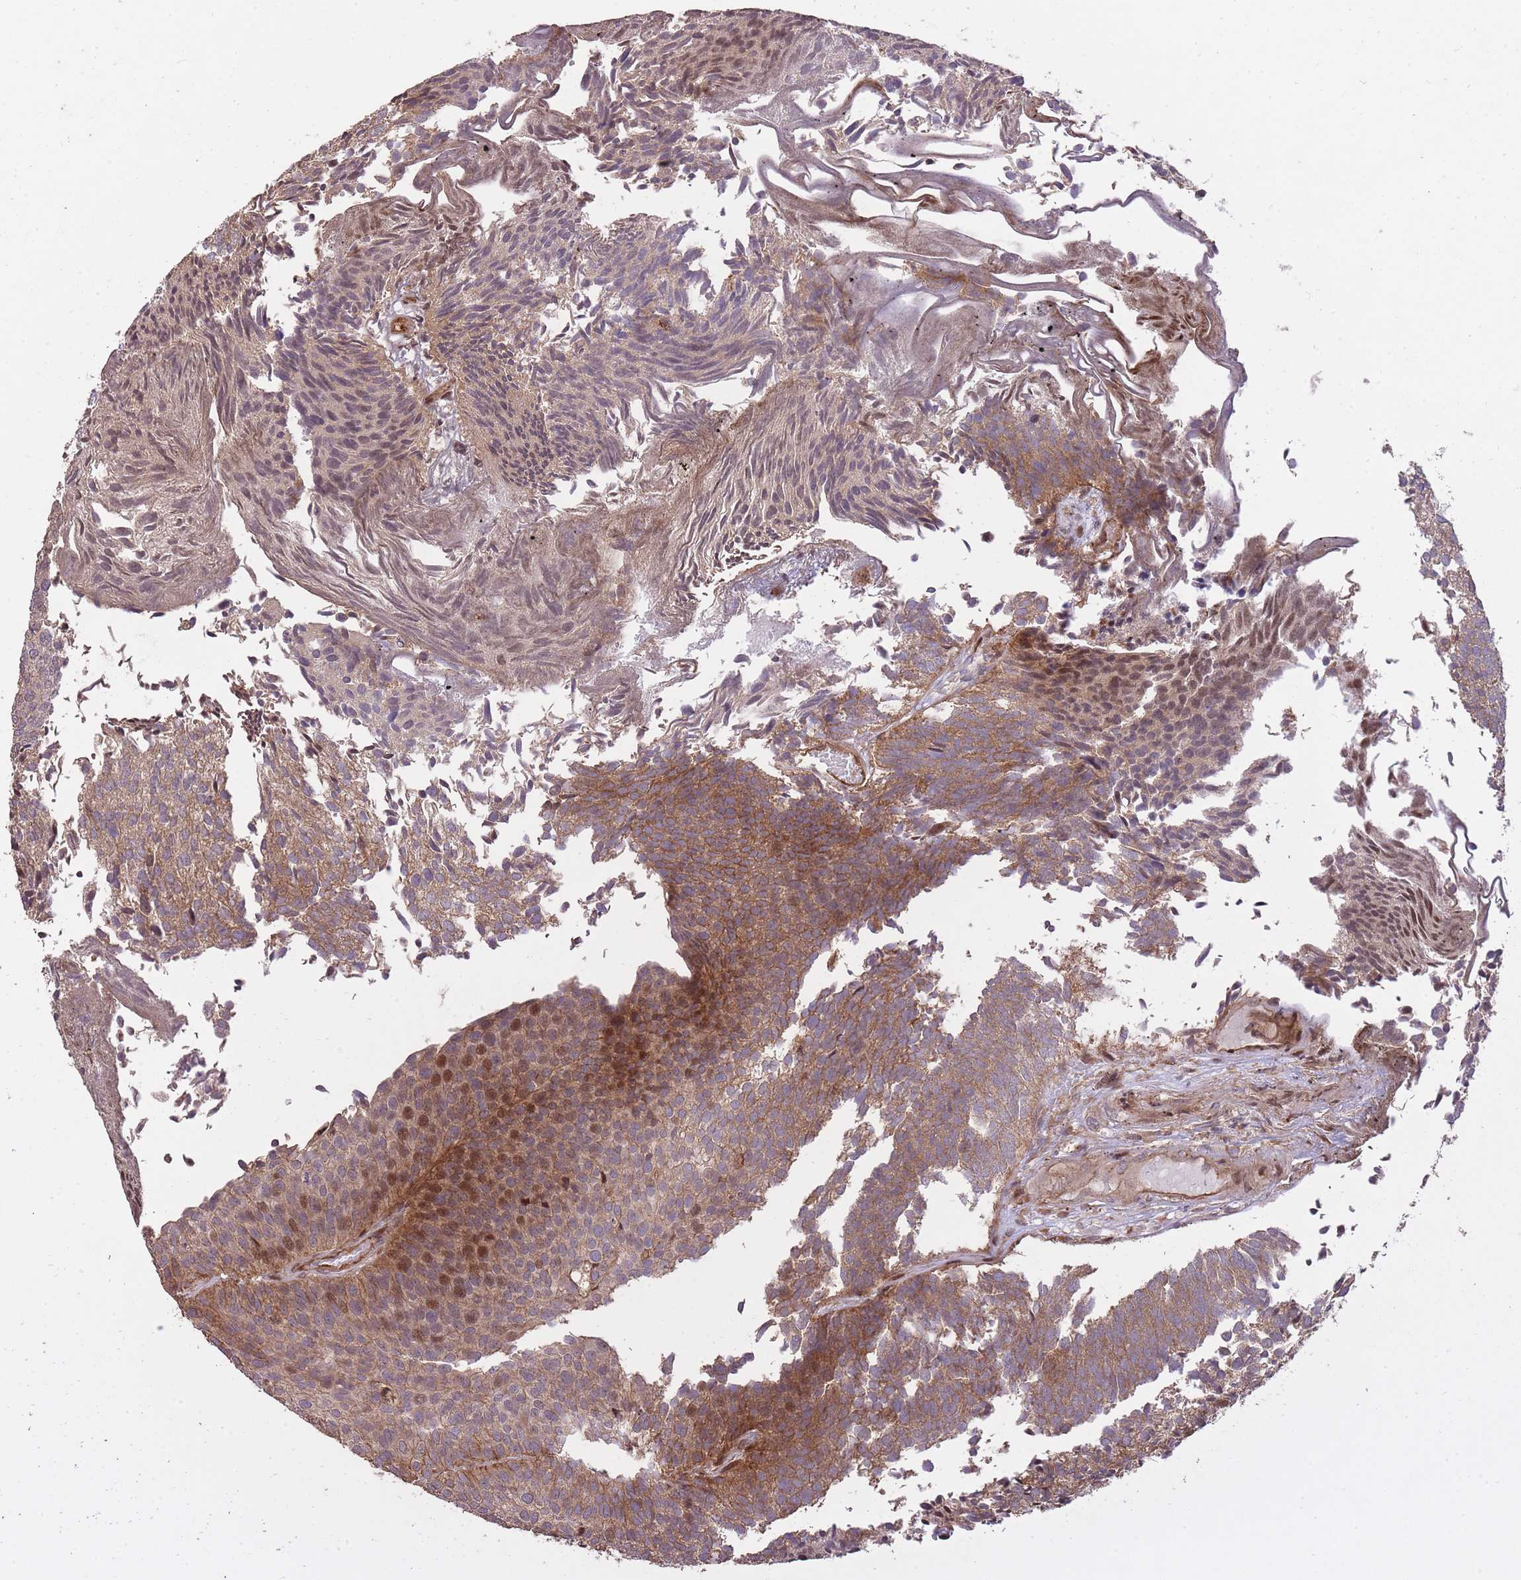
{"staining": {"intensity": "moderate", "quantity": ">75%", "location": "cytoplasmic/membranous,nuclear"}, "tissue": "urothelial cancer", "cell_type": "Tumor cells", "image_type": "cancer", "snomed": [{"axis": "morphology", "description": "Urothelial carcinoma, Low grade"}, {"axis": "topography", "description": "Urinary bladder"}], "caption": "Protein staining reveals moderate cytoplasmic/membranous and nuclear expression in about >75% of tumor cells in low-grade urothelial carcinoma.", "gene": "PLD1", "patient": {"sex": "male", "age": 84}}